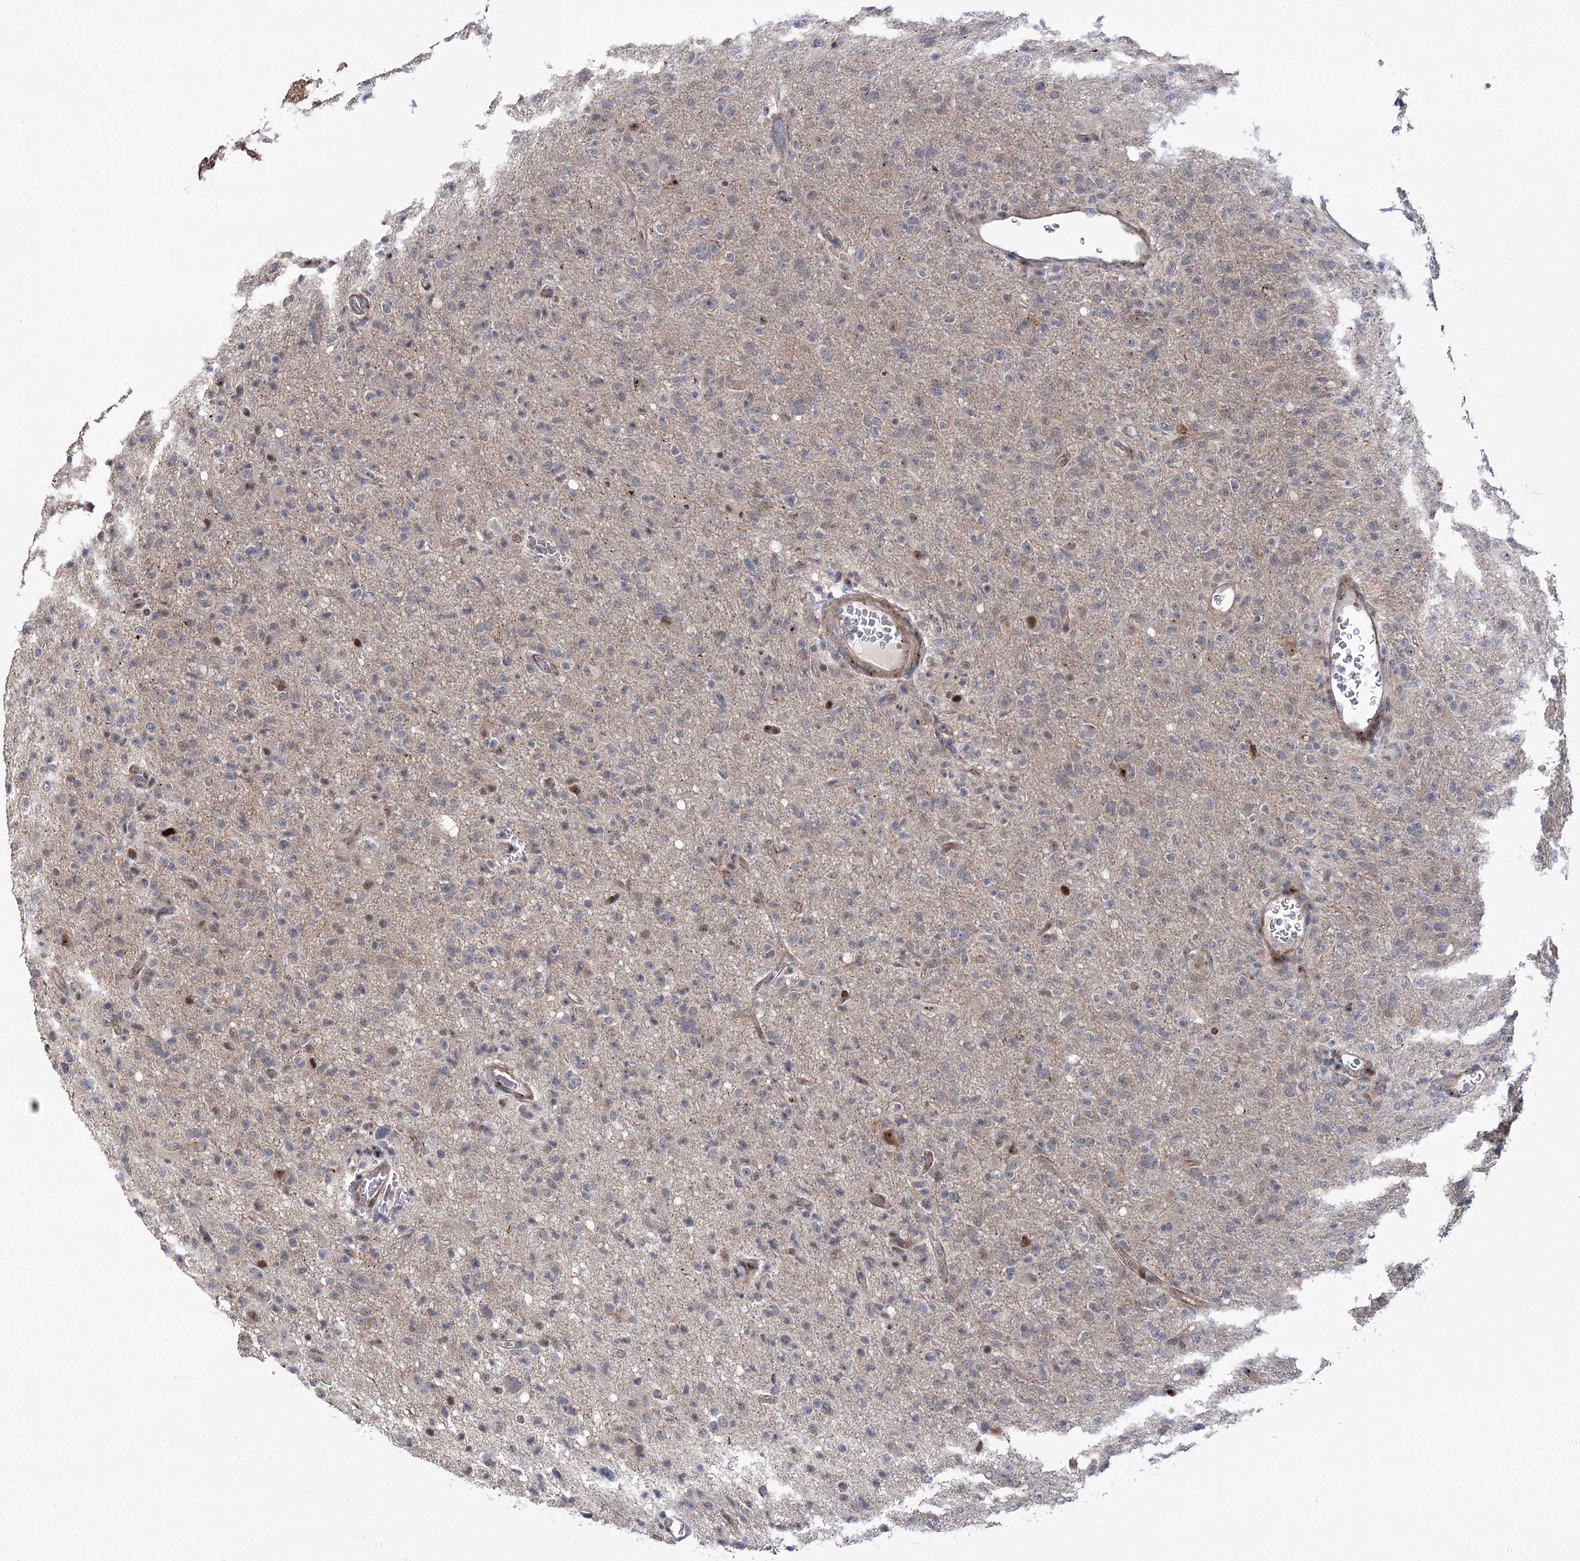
{"staining": {"intensity": "negative", "quantity": "none", "location": "none"}, "tissue": "glioma", "cell_type": "Tumor cells", "image_type": "cancer", "snomed": [{"axis": "morphology", "description": "Glioma, malignant, High grade"}, {"axis": "topography", "description": "Brain"}], "caption": "Malignant glioma (high-grade) stained for a protein using IHC exhibits no staining tumor cells.", "gene": "PARM1", "patient": {"sex": "female", "age": 57}}